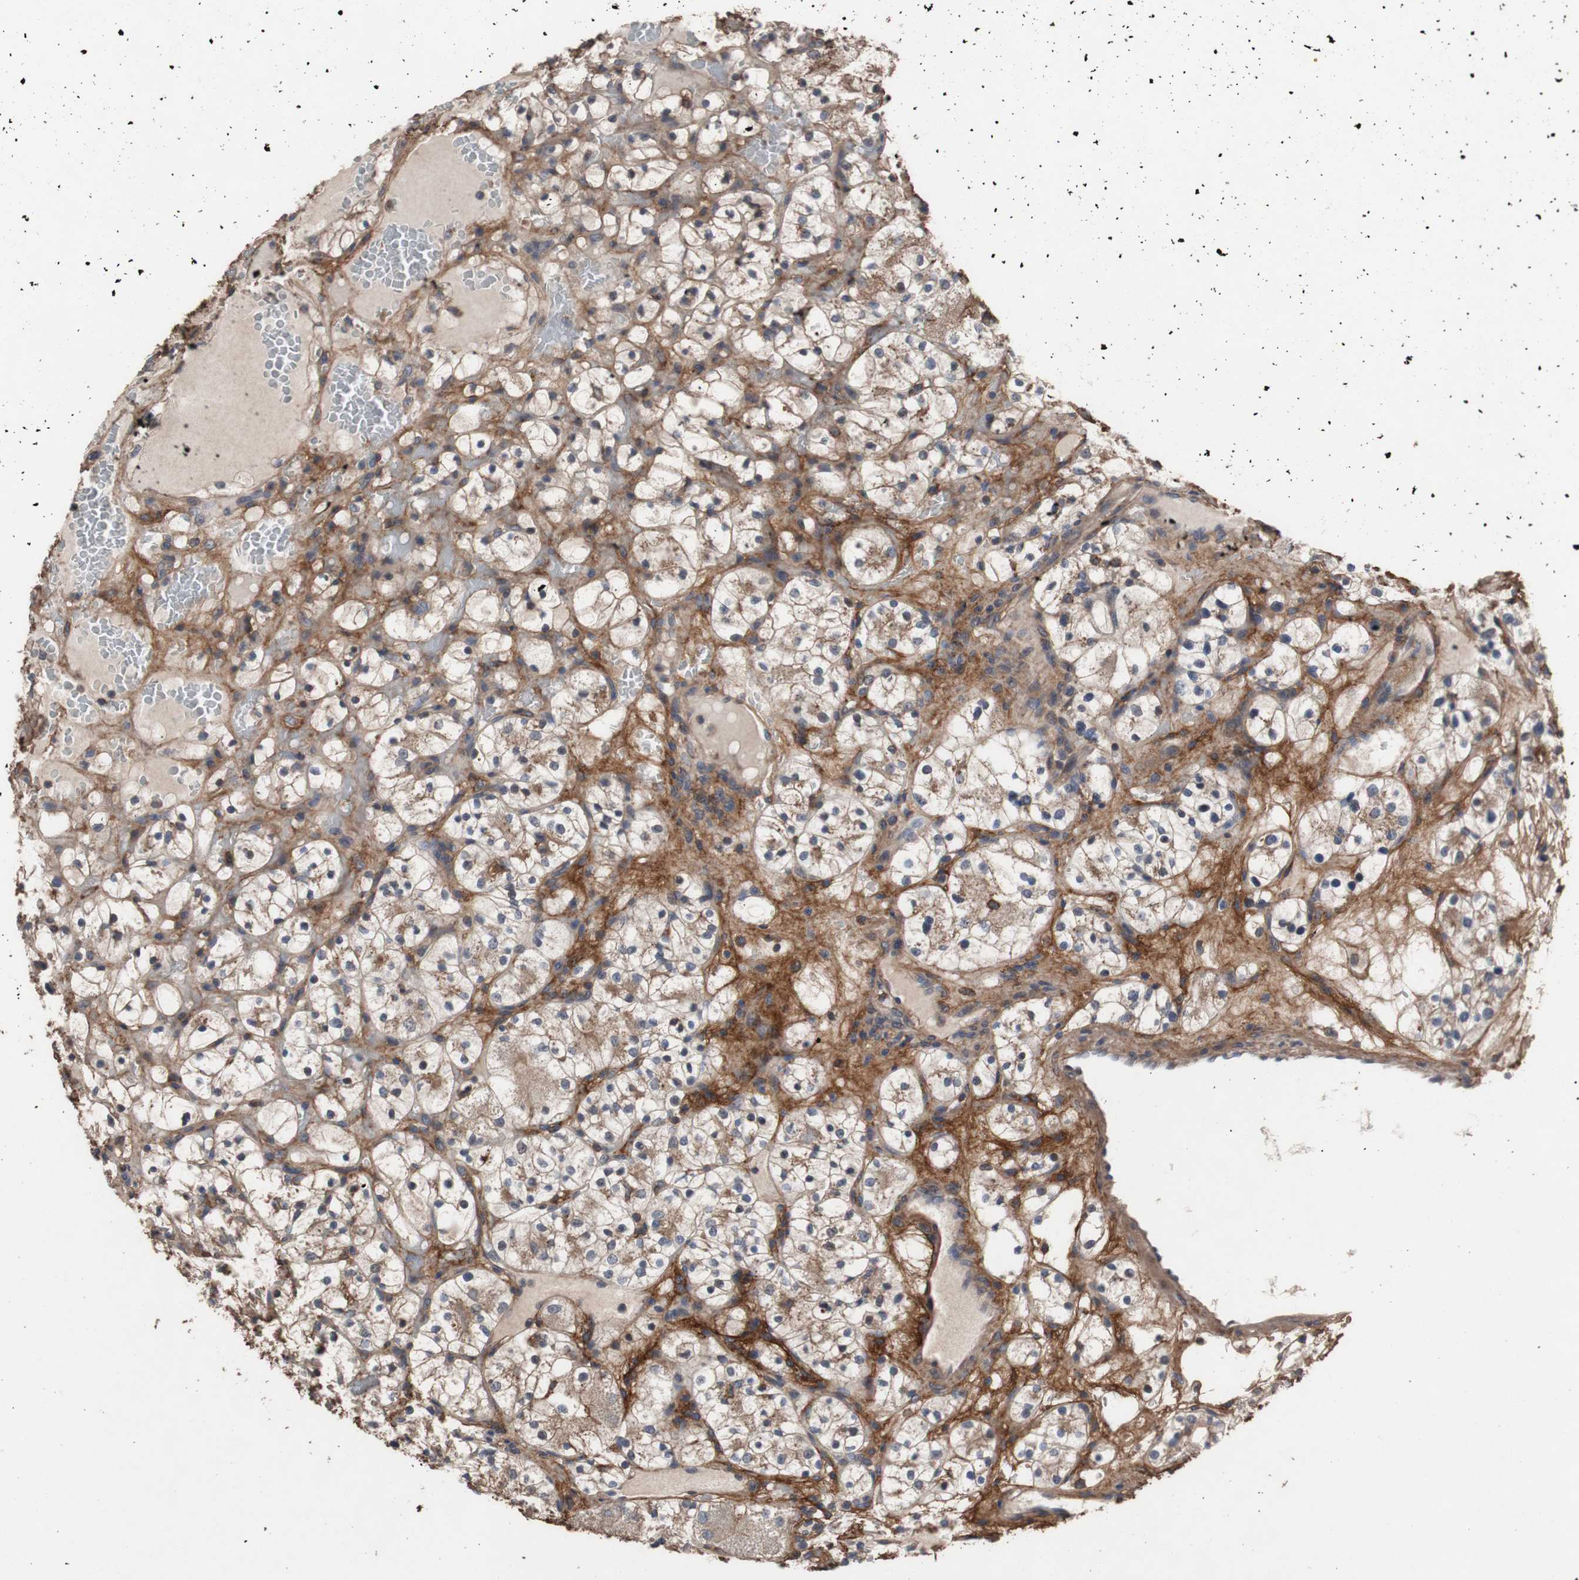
{"staining": {"intensity": "moderate", "quantity": "25%-75%", "location": "cytoplasmic/membranous"}, "tissue": "renal cancer", "cell_type": "Tumor cells", "image_type": "cancer", "snomed": [{"axis": "morphology", "description": "Adenocarcinoma, NOS"}, {"axis": "topography", "description": "Kidney"}], "caption": "Human renal adenocarcinoma stained with a protein marker shows moderate staining in tumor cells.", "gene": "COL6A2", "patient": {"sex": "female", "age": 60}}